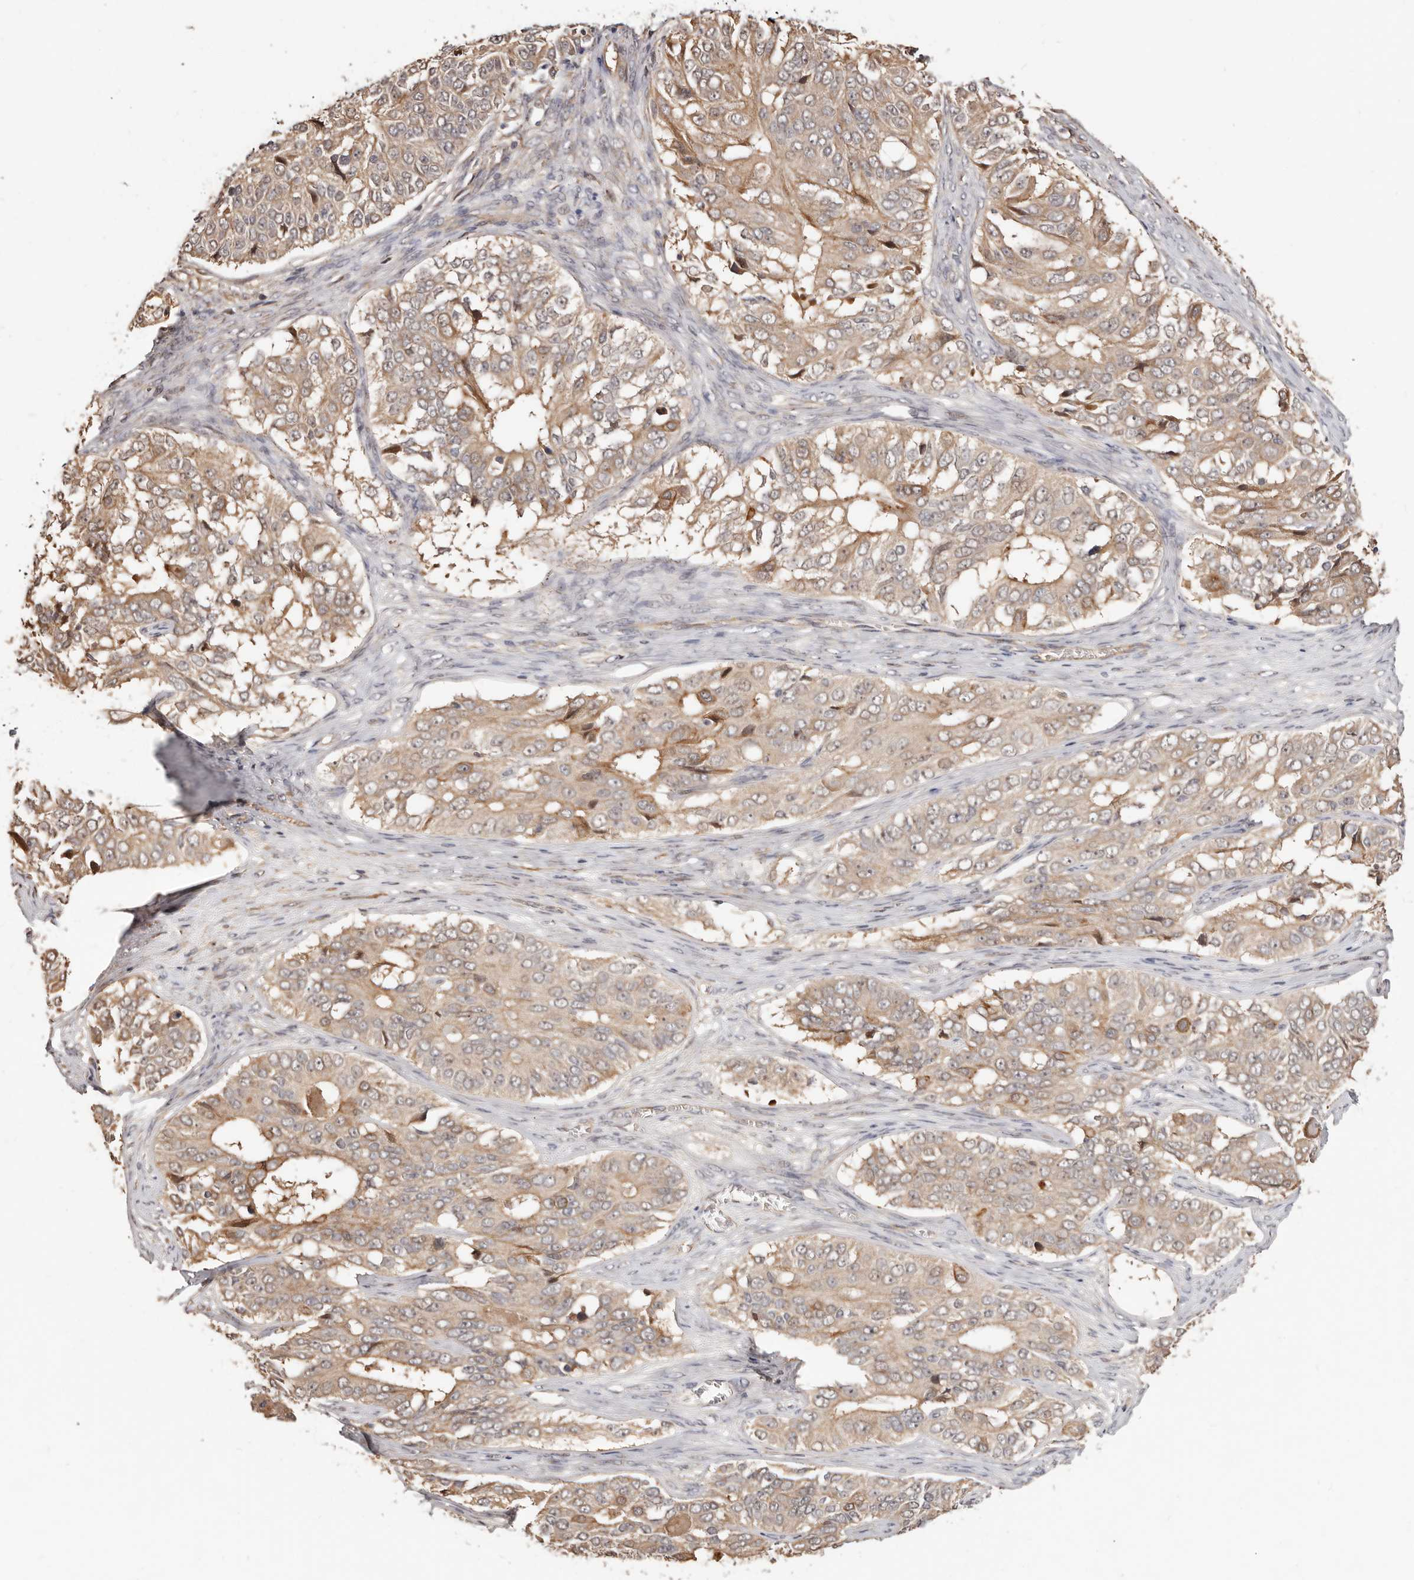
{"staining": {"intensity": "weak", "quantity": ">75%", "location": "cytoplasmic/membranous"}, "tissue": "ovarian cancer", "cell_type": "Tumor cells", "image_type": "cancer", "snomed": [{"axis": "morphology", "description": "Carcinoma, endometroid"}, {"axis": "topography", "description": "Ovary"}], "caption": "Weak cytoplasmic/membranous staining for a protein is appreciated in approximately >75% of tumor cells of endometroid carcinoma (ovarian) using immunohistochemistry (IHC).", "gene": "TRIP13", "patient": {"sex": "female", "age": 51}}